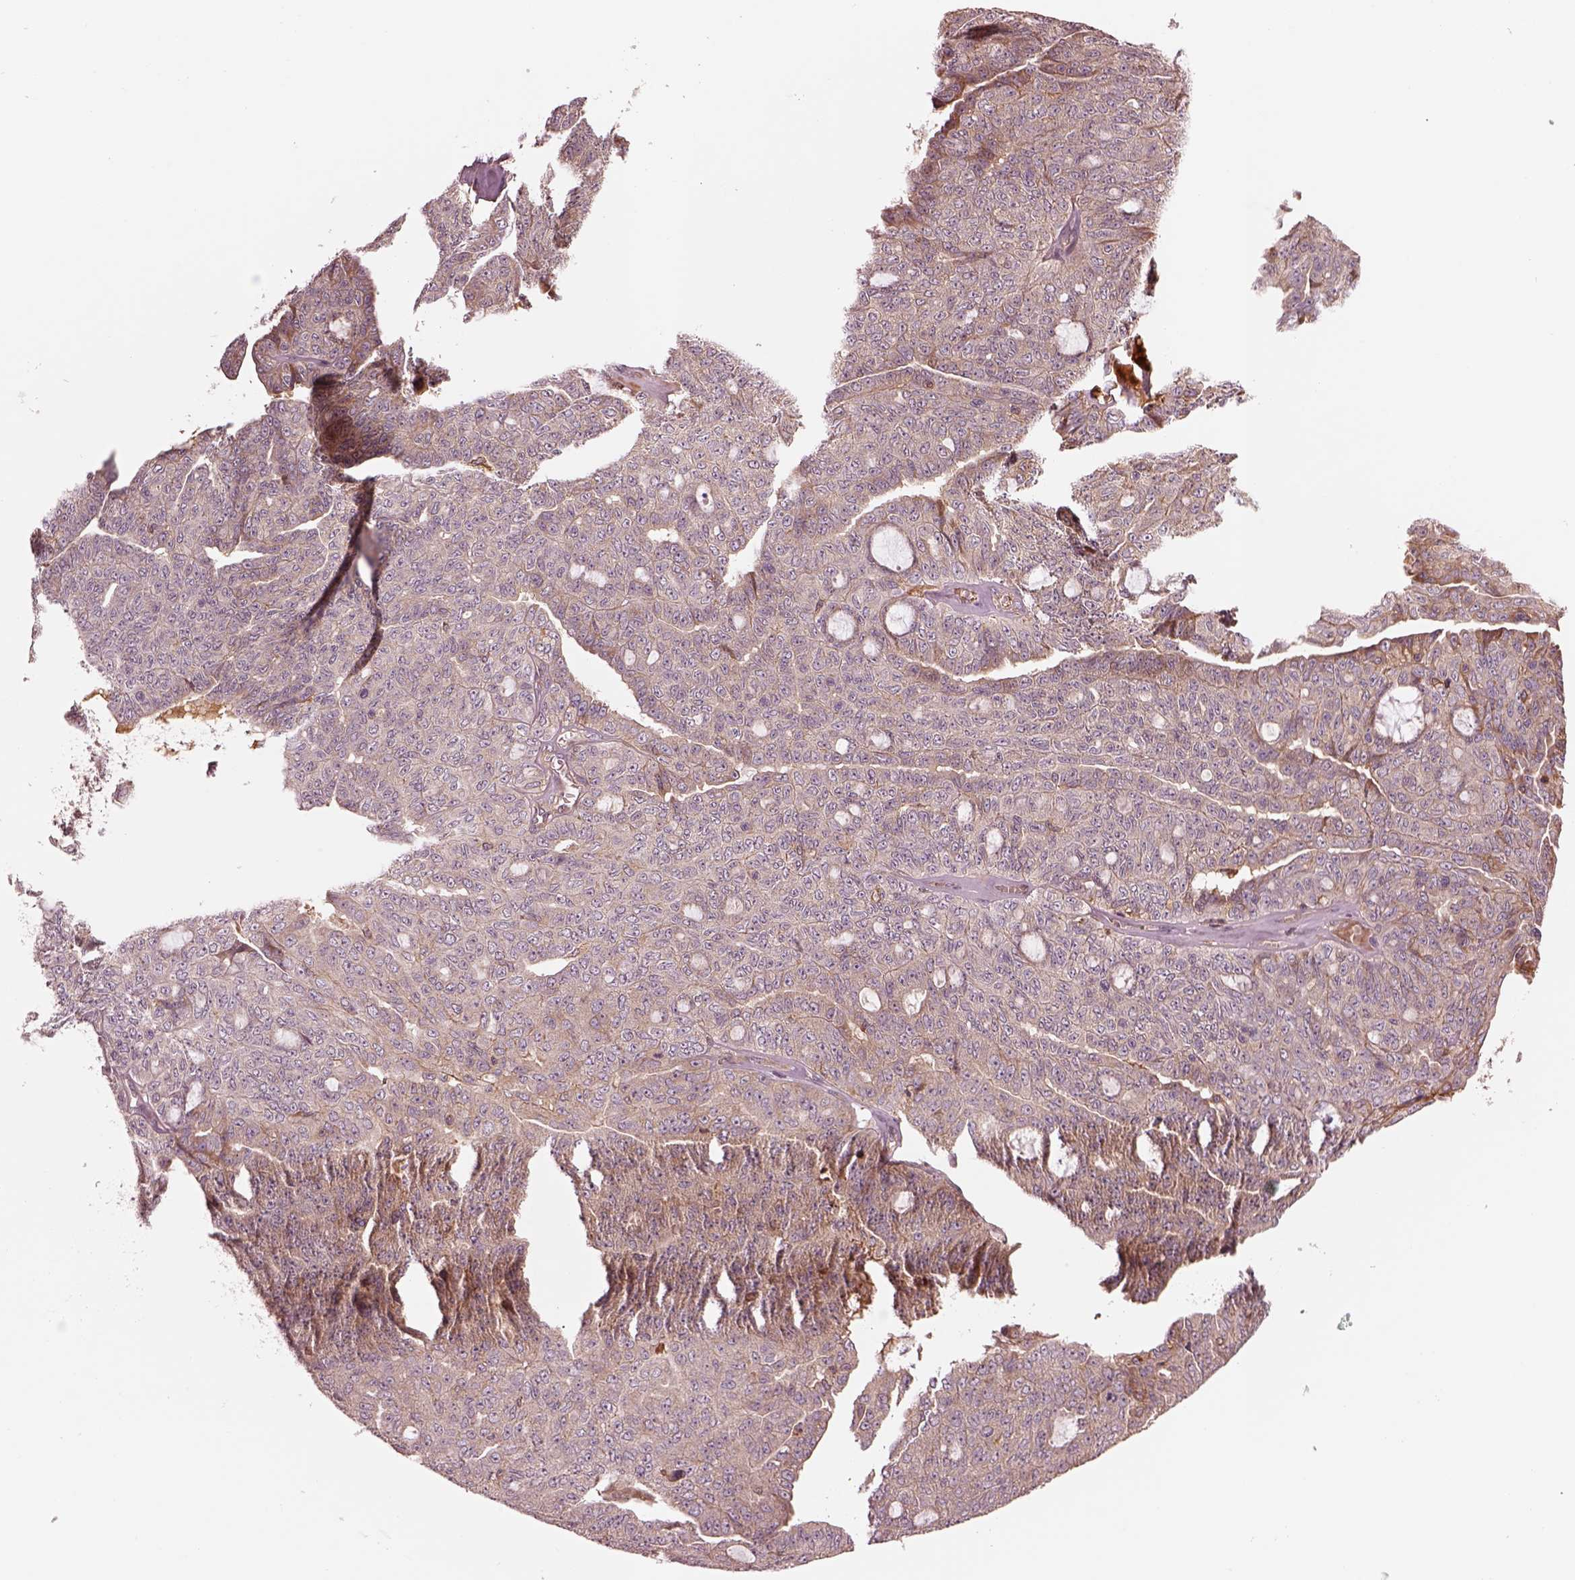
{"staining": {"intensity": "weak", "quantity": "<25%", "location": "cytoplasmic/membranous"}, "tissue": "ovarian cancer", "cell_type": "Tumor cells", "image_type": "cancer", "snomed": [{"axis": "morphology", "description": "Cystadenocarcinoma, serous, NOS"}, {"axis": "topography", "description": "Ovary"}], "caption": "The micrograph exhibits no staining of tumor cells in serous cystadenocarcinoma (ovarian).", "gene": "ASCC2", "patient": {"sex": "female", "age": 71}}